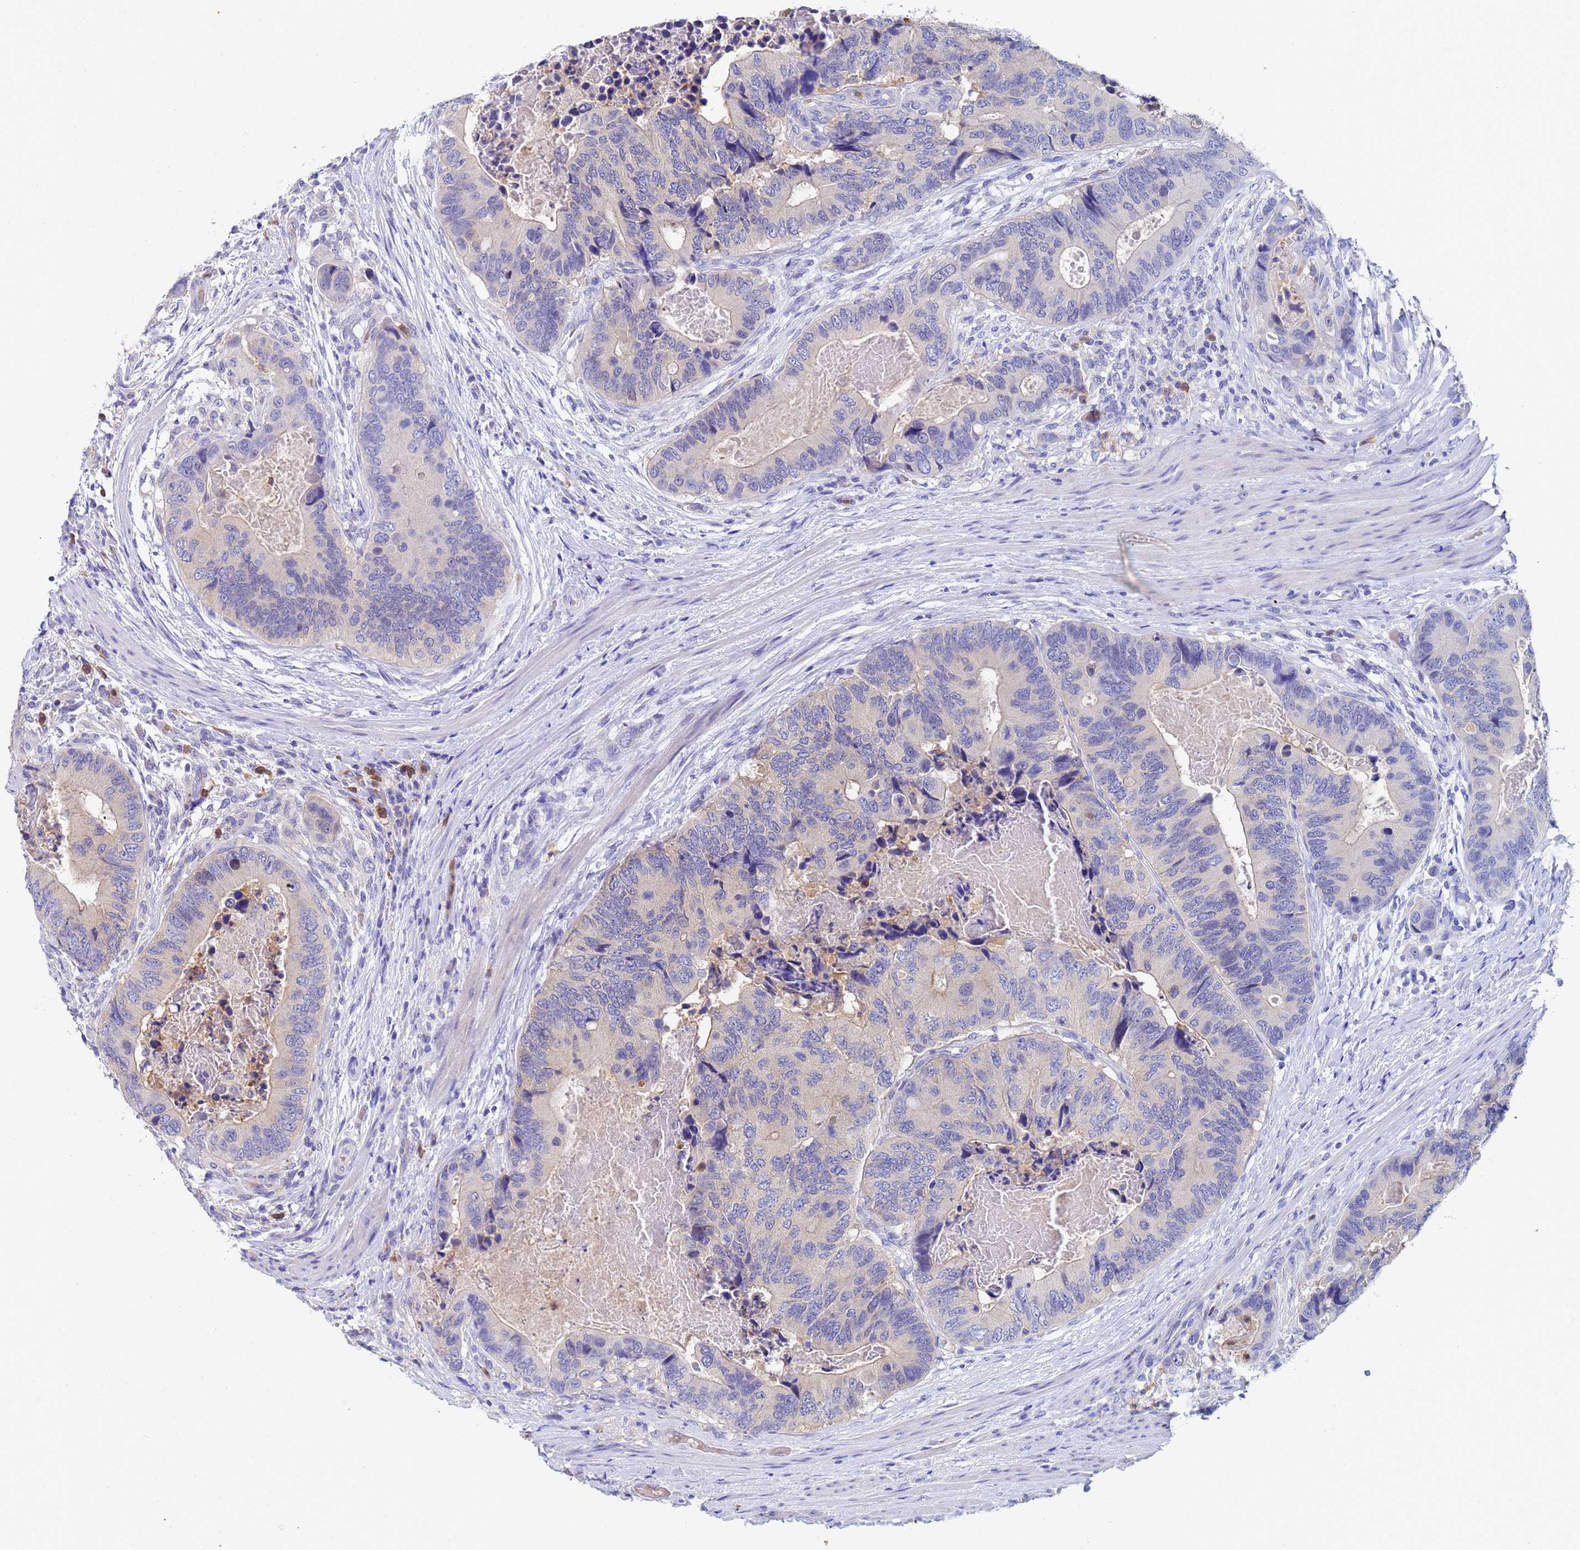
{"staining": {"intensity": "negative", "quantity": "none", "location": "none"}, "tissue": "colorectal cancer", "cell_type": "Tumor cells", "image_type": "cancer", "snomed": [{"axis": "morphology", "description": "Adenocarcinoma, NOS"}, {"axis": "topography", "description": "Colon"}], "caption": "This is a histopathology image of IHC staining of colorectal adenocarcinoma, which shows no staining in tumor cells. Nuclei are stained in blue.", "gene": "TTLL11", "patient": {"sex": "male", "age": 84}}